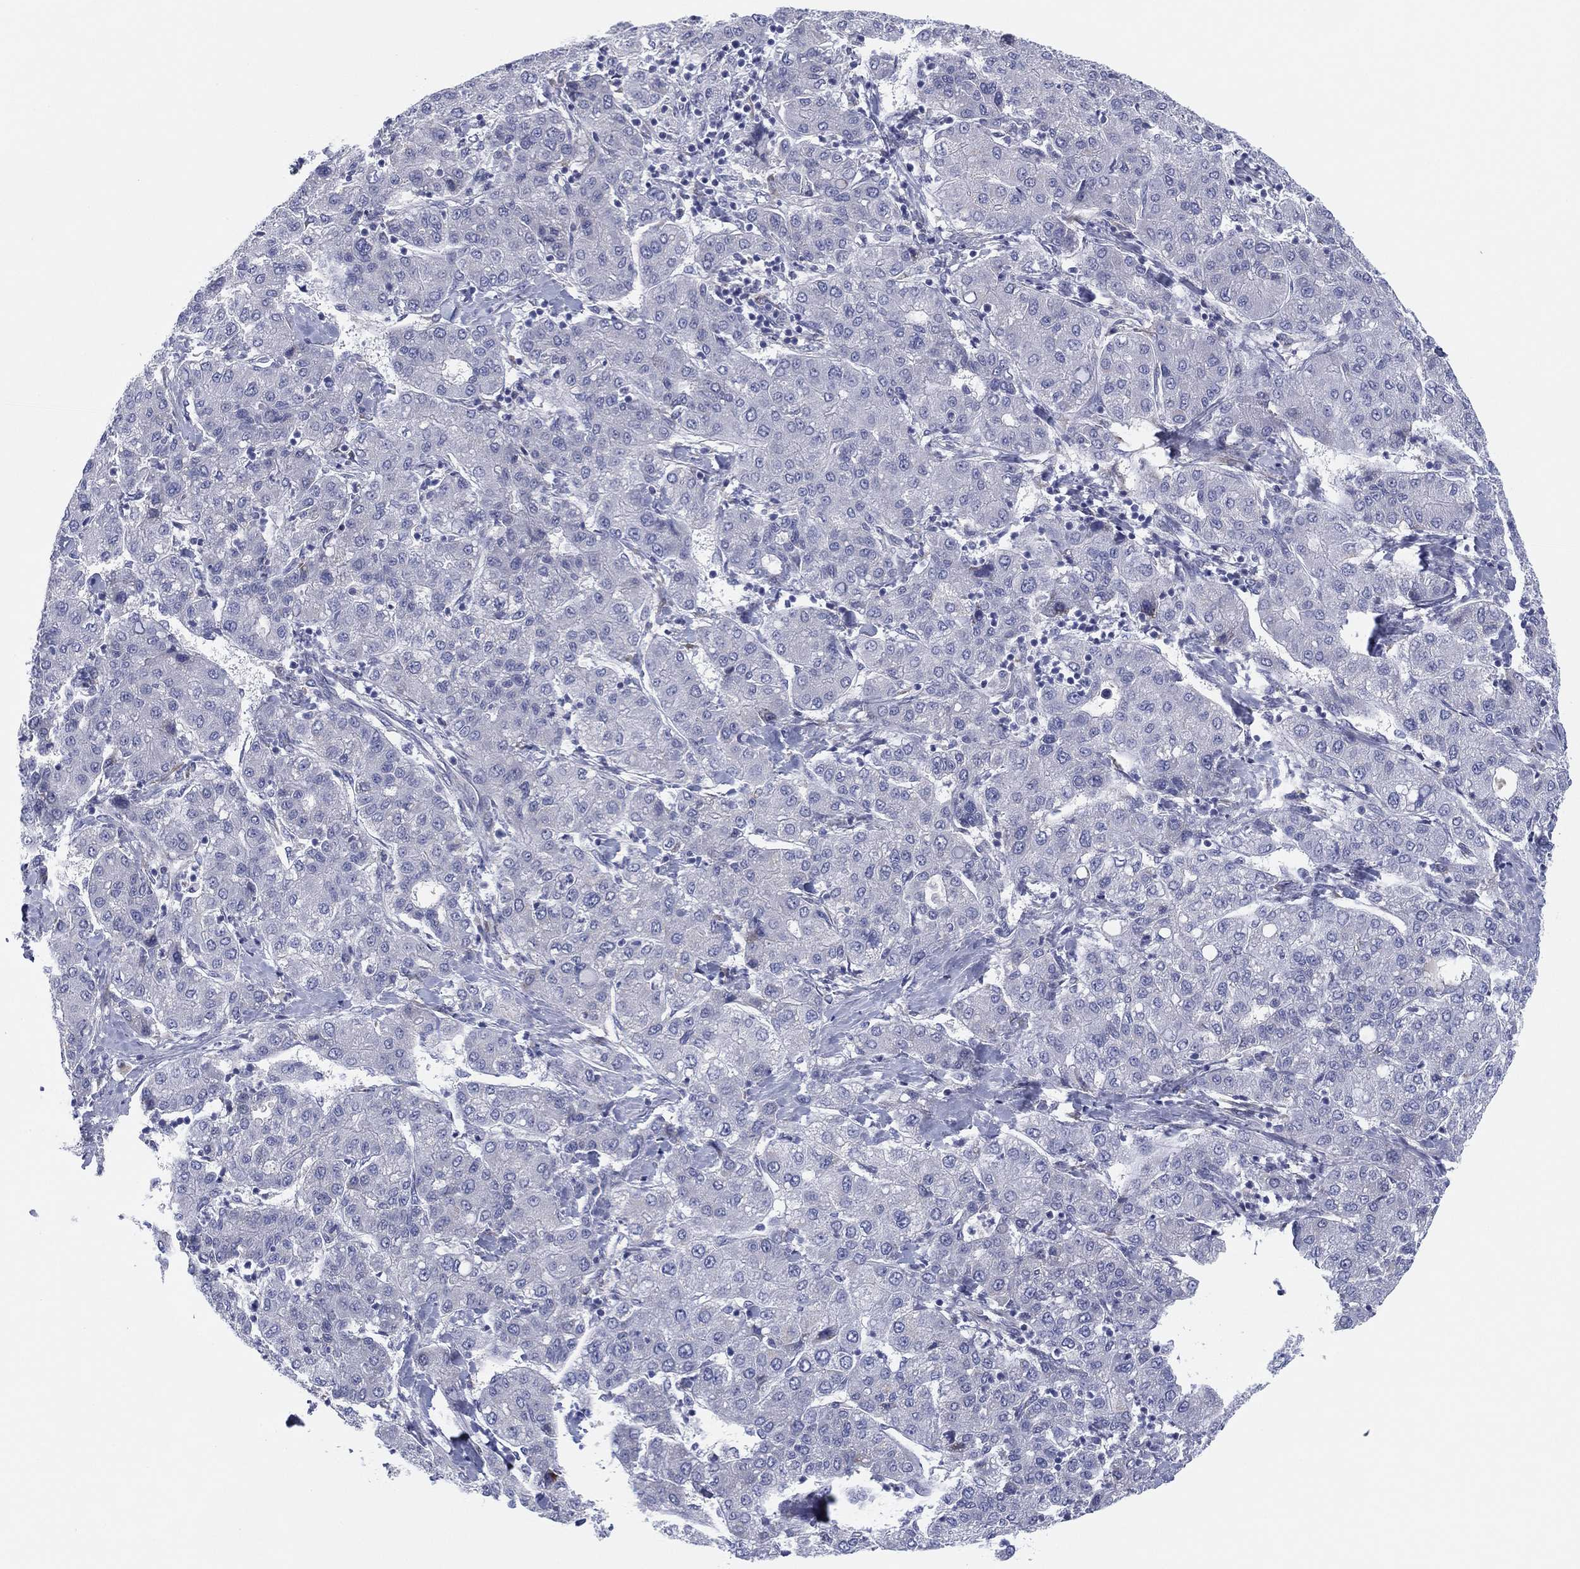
{"staining": {"intensity": "negative", "quantity": "none", "location": "none"}, "tissue": "liver cancer", "cell_type": "Tumor cells", "image_type": "cancer", "snomed": [{"axis": "morphology", "description": "Carcinoma, Hepatocellular, NOS"}, {"axis": "topography", "description": "Liver"}], "caption": "Immunohistochemistry (IHC) of liver hepatocellular carcinoma shows no expression in tumor cells.", "gene": "MLF1", "patient": {"sex": "male", "age": 65}}